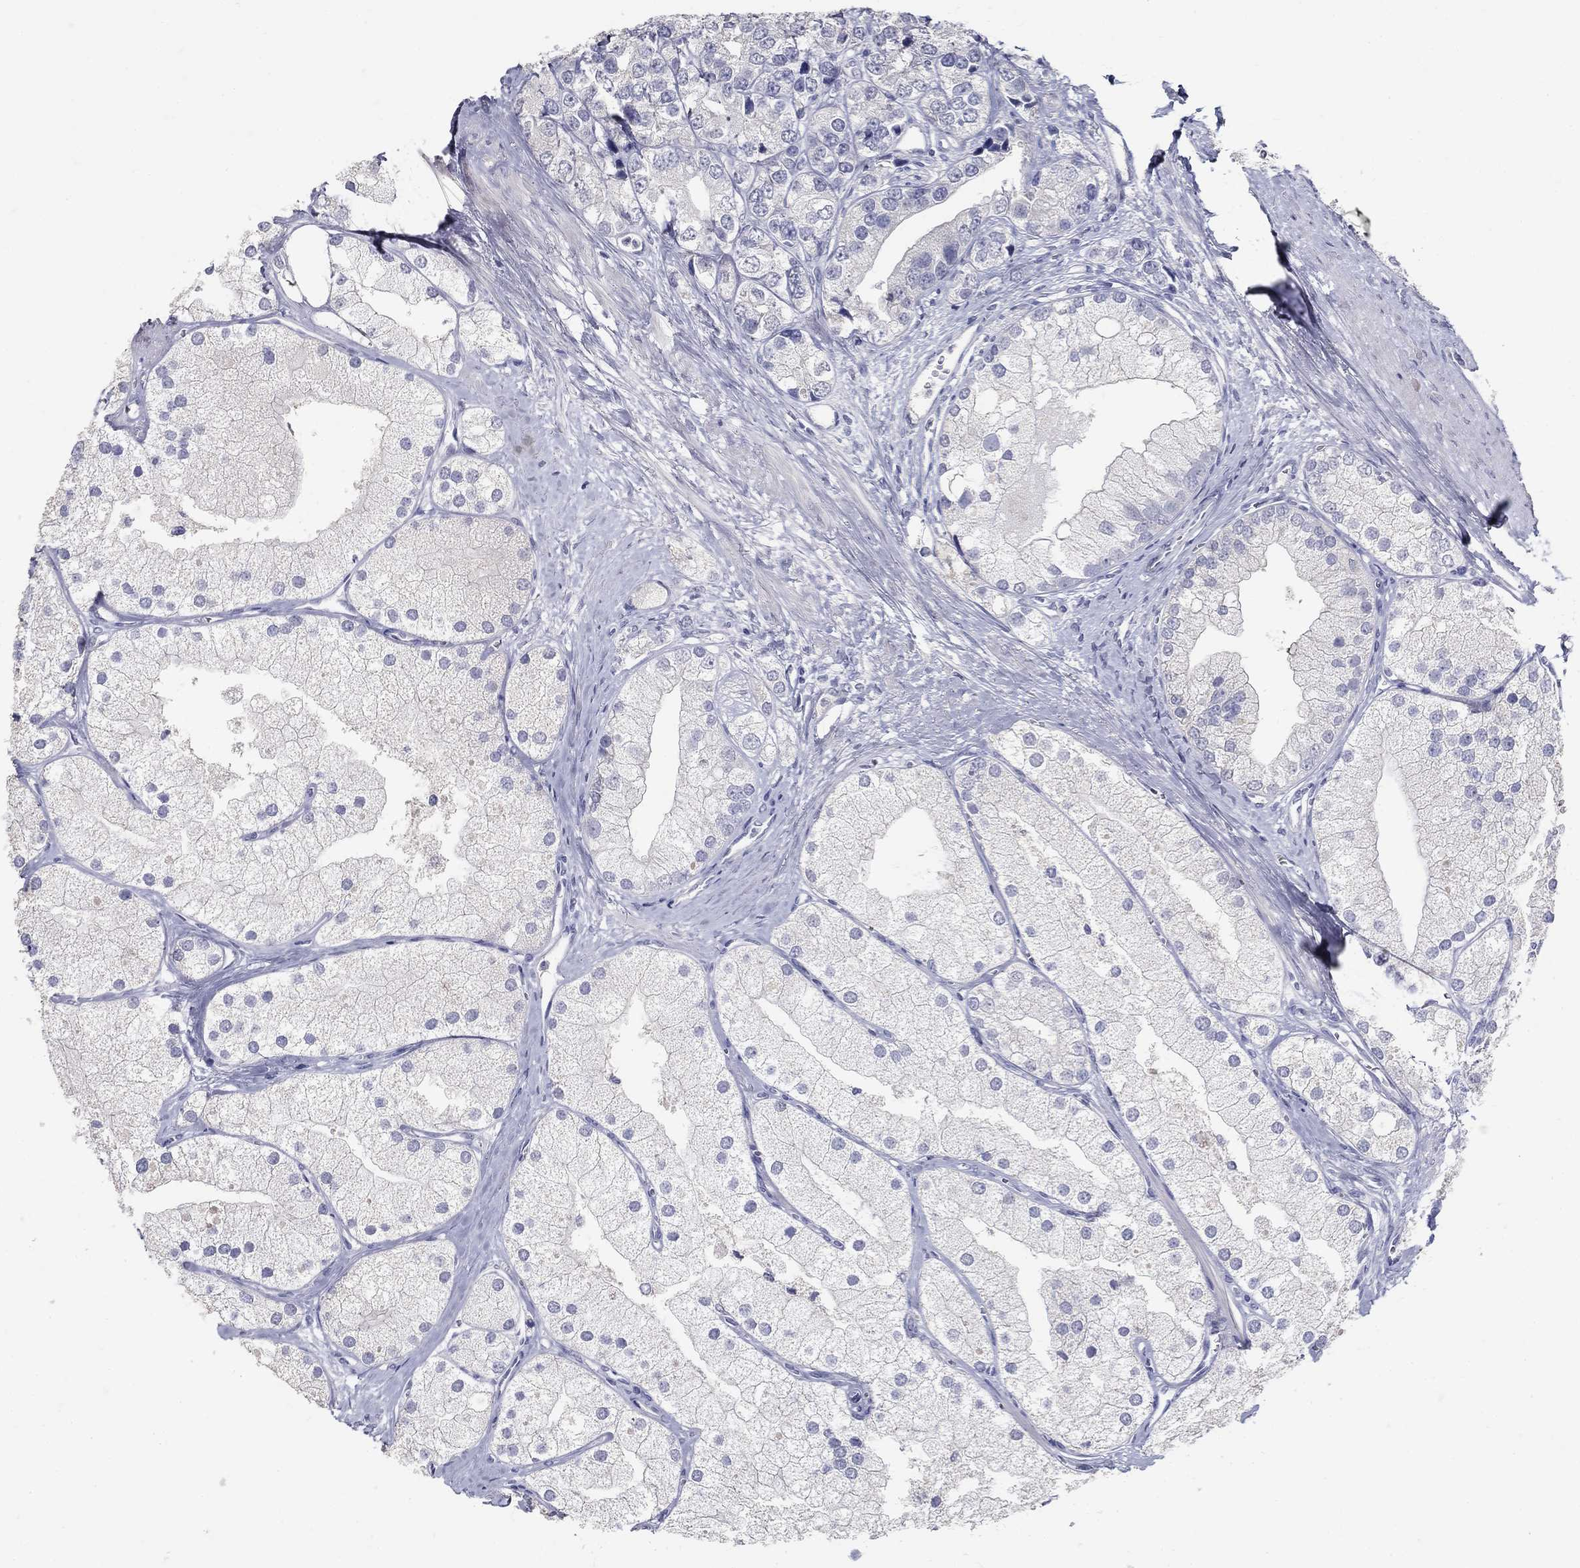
{"staining": {"intensity": "negative", "quantity": "none", "location": "none"}, "tissue": "prostate cancer", "cell_type": "Tumor cells", "image_type": "cancer", "snomed": [{"axis": "morphology", "description": "Adenocarcinoma, NOS"}, {"axis": "topography", "description": "Prostate and seminal vesicle, NOS"}, {"axis": "topography", "description": "Prostate"}], "caption": "An immunohistochemistry histopathology image of prostate cancer (adenocarcinoma) is shown. There is no staining in tumor cells of prostate cancer (adenocarcinoma).", "gene": "POMC", "patient": {"sex": "male", "age": 79}}